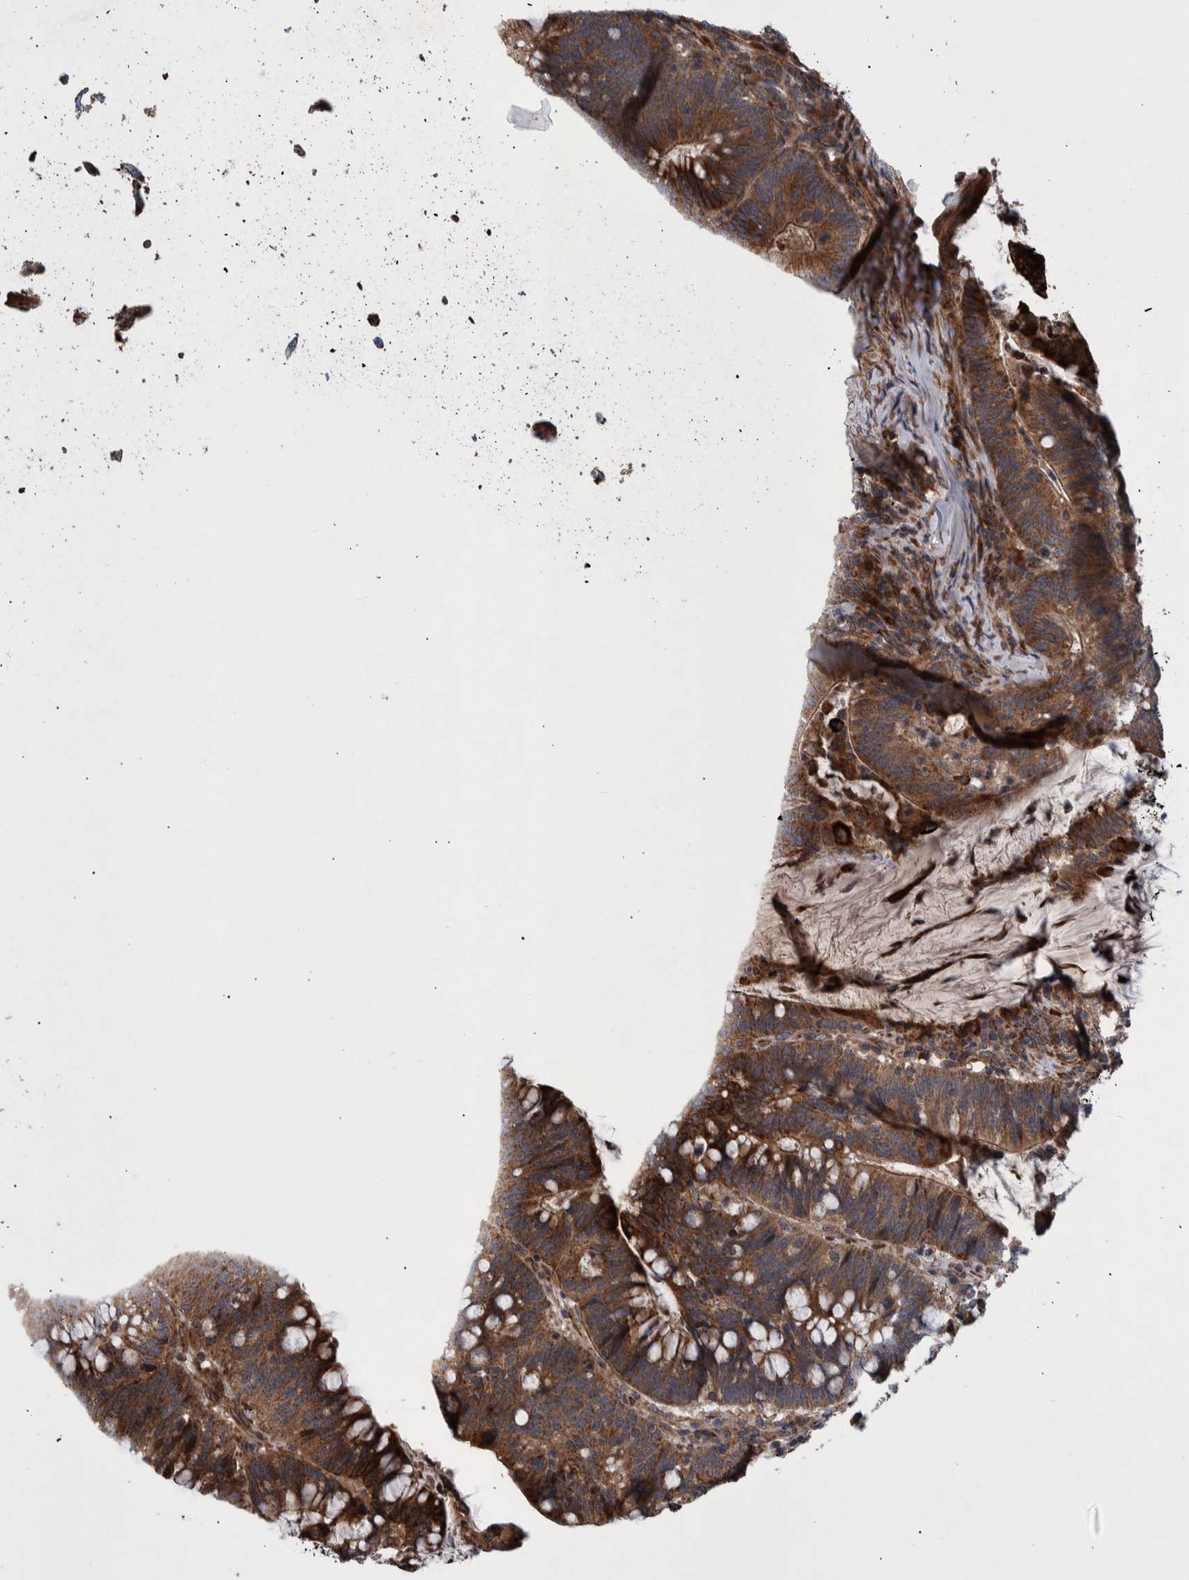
{"staining": {"intensity": "moderate", "quantity": ">75%", "location": "cytoplasmic/membranous"}, "tissue": "colorectal cancer", "cell_type": "Tumor cells", "image_type": "cancer", "snomed": [{"axis": "morphology", "description": "Adenocarcinoma, NOS"}, {"axis": "topography", "description": "Colon"}], "caption": "This is a photomicrograph of IHC staining of colorectal cancer, which shows moderate staining in the cytoplasmic/membranous of tumor cells.", "gene": "B3GNTL1", "patient": {"sex": "female", "age": 66}}